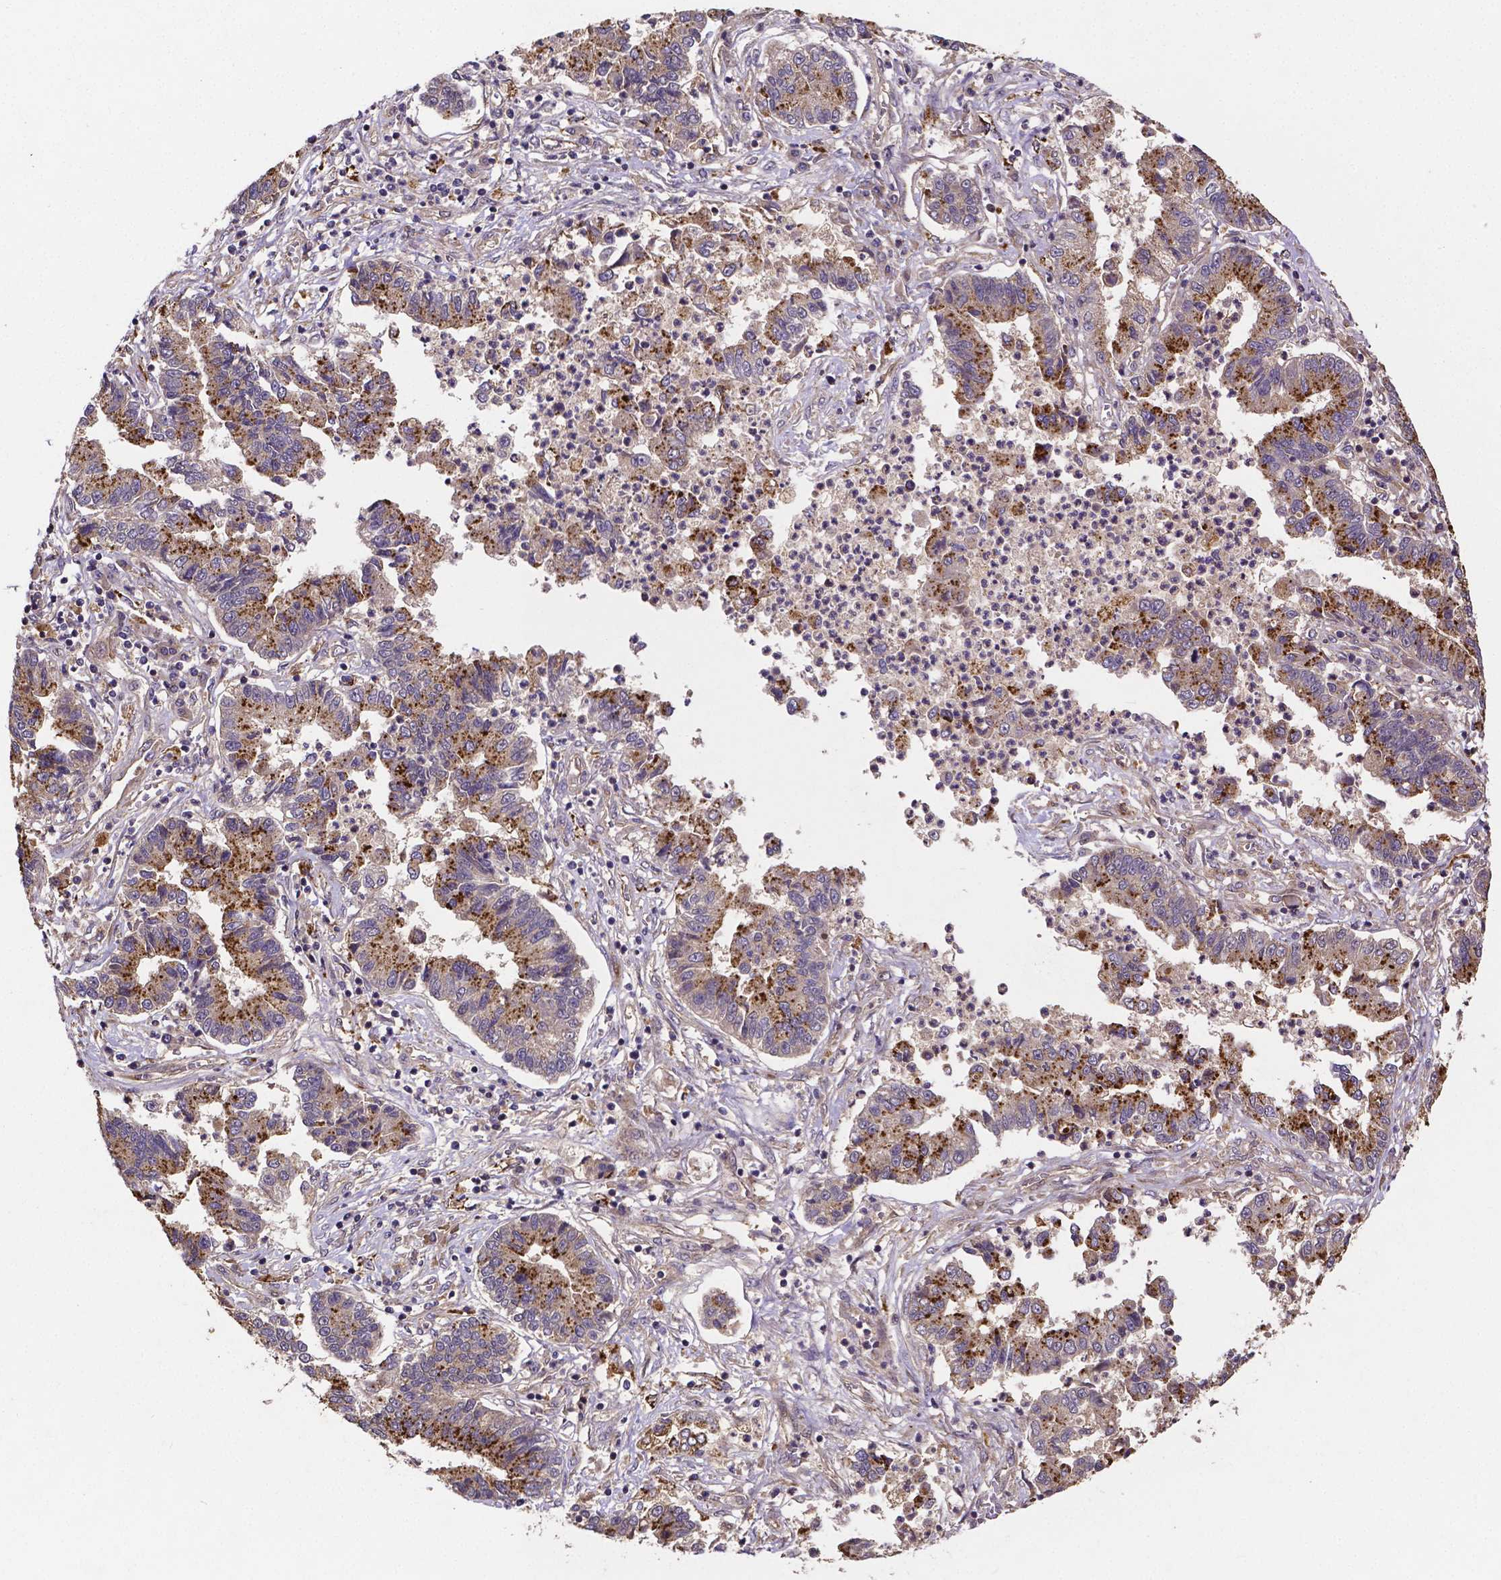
{"staining": {"intensity": "strong", "quantity": ">75%", "location": "cytoplasmic/membranous"}, "tissue": "lung cancer", "cell_type": "Tumor cells", "image_type": "cancer", "snomed": [{"axis": "morphology", "description": "Adenocarcinoma, NOS"}, {"axis": "topography", "description": "Lung"}], "caption": "An image showing strong cytoplasmic/membranous positivity in approximately >75% of tumor cells in adenocarcinoma (lung), as visualized by brown immunohistochemical staining.", "gene": "RNF123", "patient": {"sex": "female", "age": 57}}